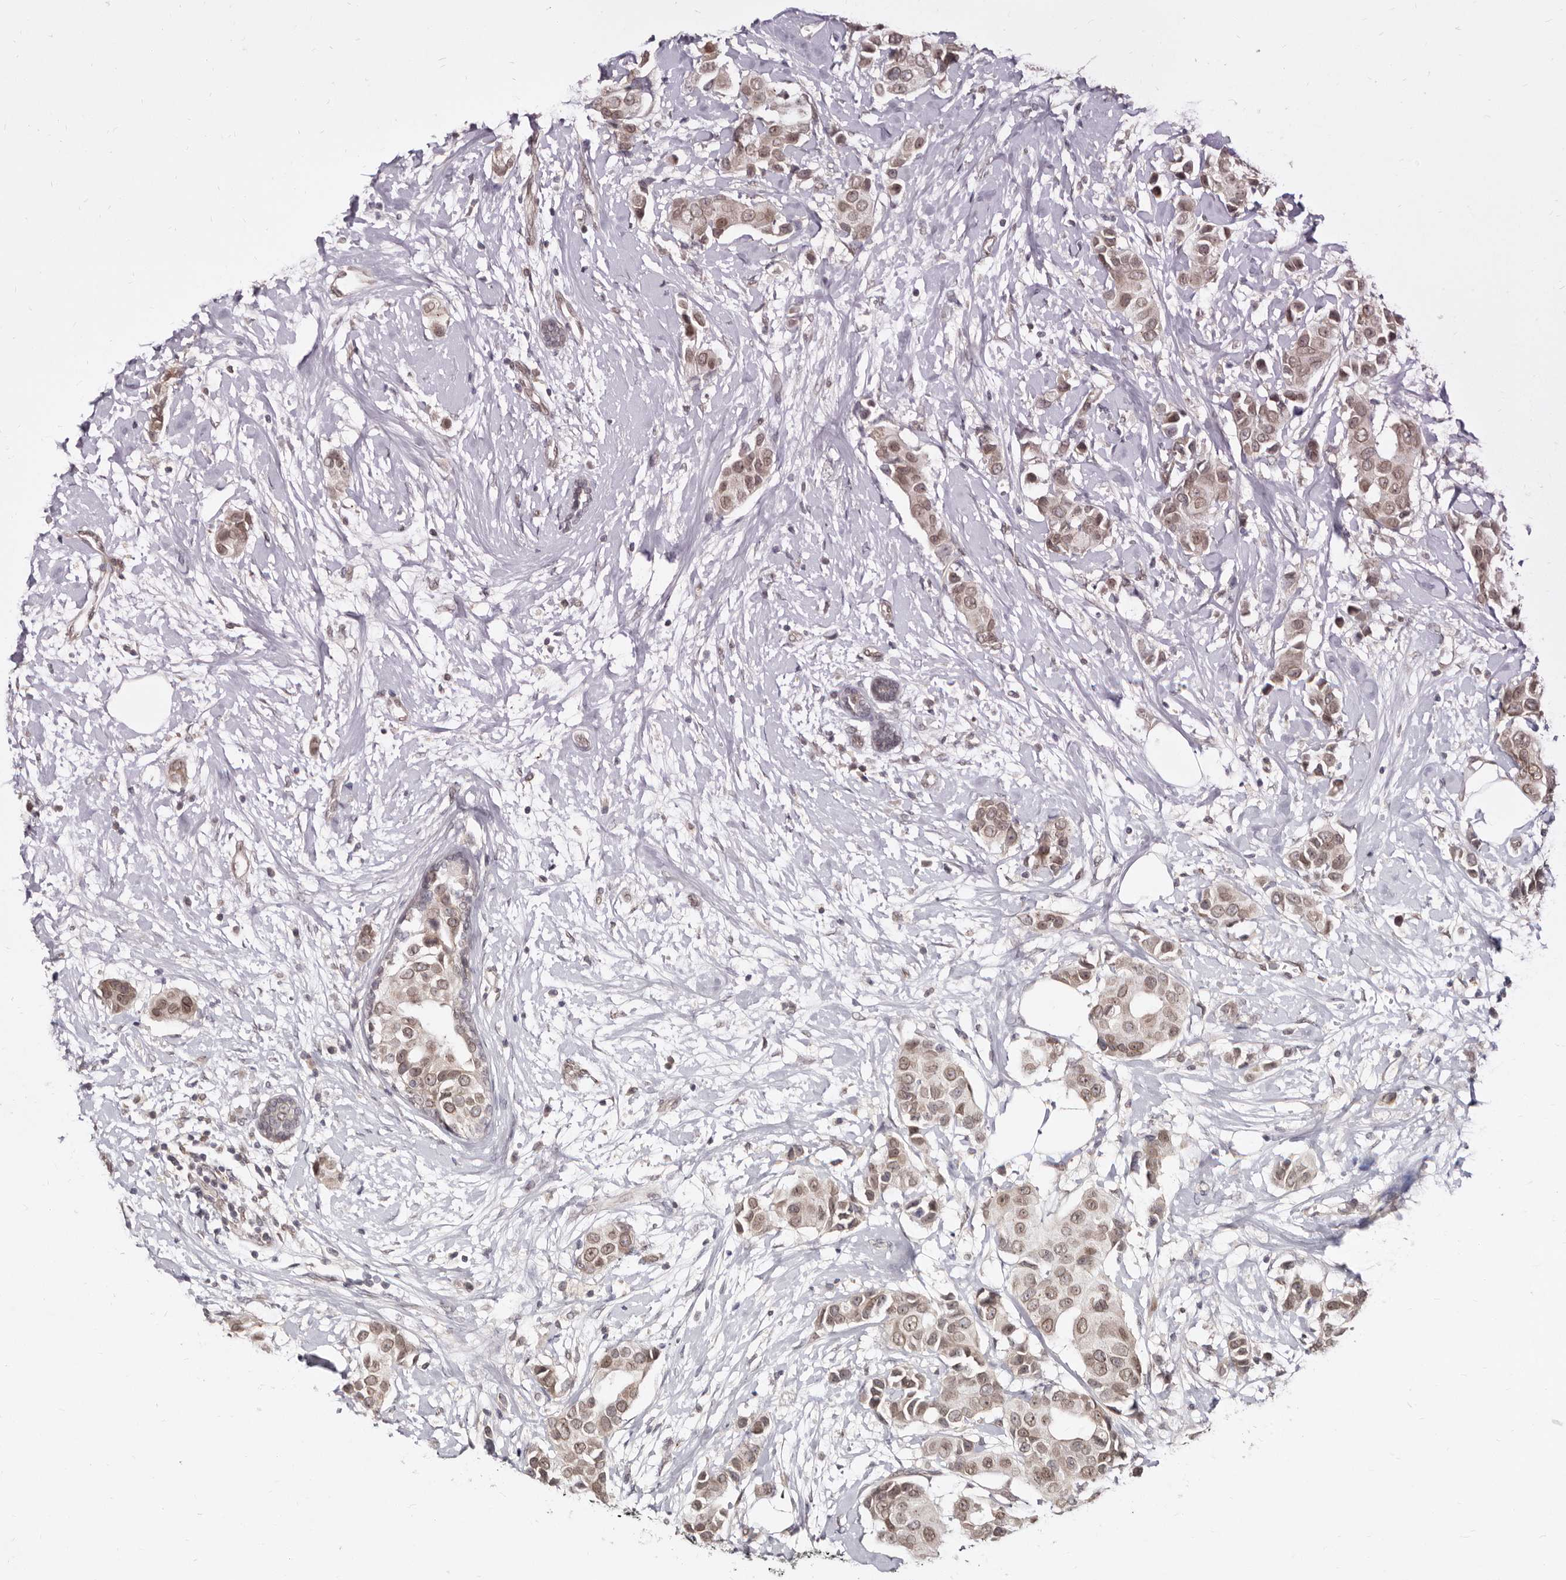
{"staining": {"intensity": "moderate", "quantity": ">75%", "location": "nuclear"}, "tissue": "breast cancer", "cell_type": "Tumor cells", "image_type": "cancer", "snomed": [{"axis": "morphology", "description": "Normal tissue, NOS"}, {"axis": "morphology", "description": "Duct carcinoma"}, {"axis": "topography", "description": "Breast"}], "caption": "Immunohistochemistry of breast cancer (invasive ductal carcinoma) reveals medium levels of moderate nuclear expression in about >75% of tumor cells.", "gene": "LCORL", "patient": {"sex": "female", "age": 39}}